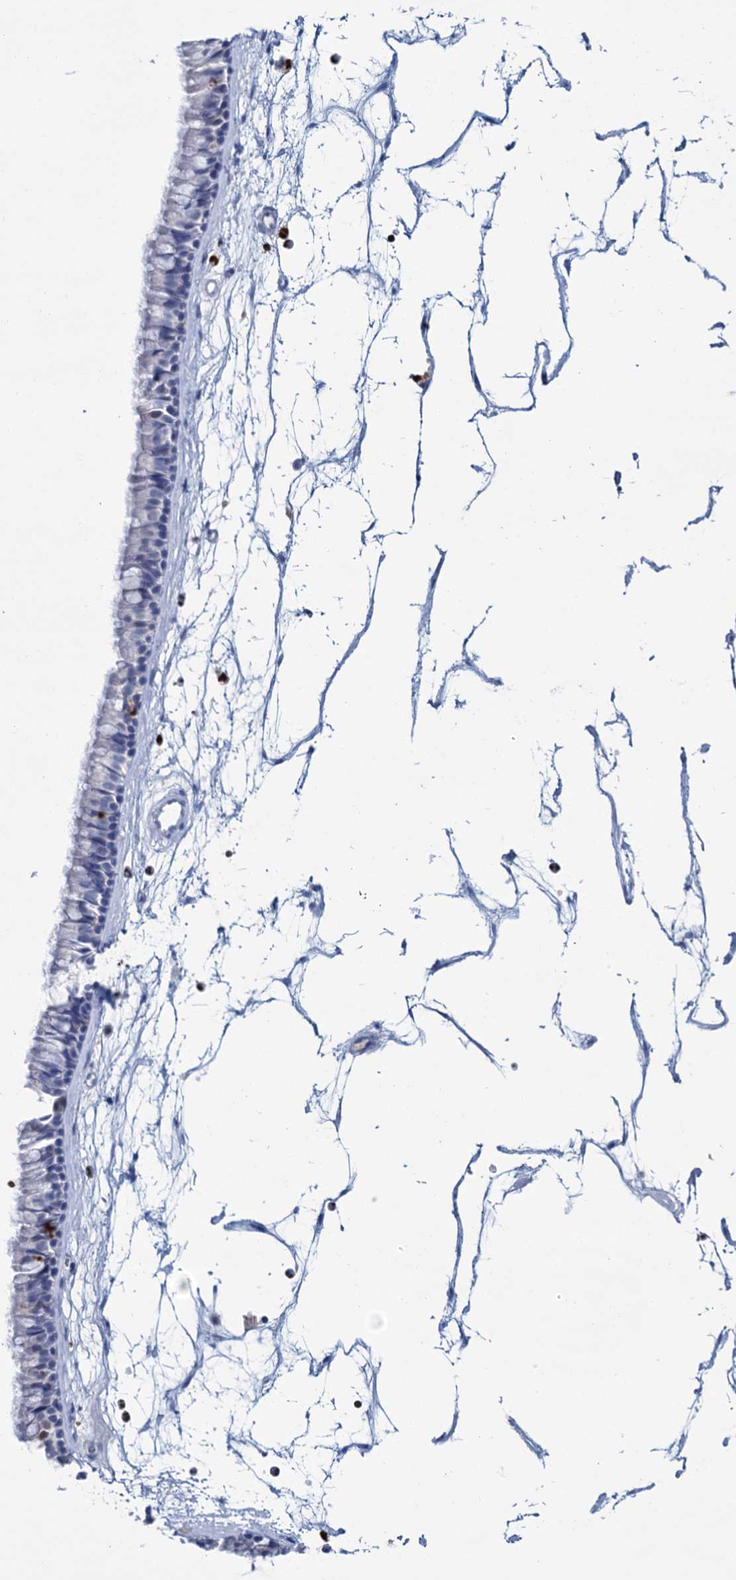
{"staining": {"intensity": "negative", "quantity": "none", "location": "none"}, "tissue": "nasopharynx", "cell_type": "Respiratory epithelial cells", "image_type": "normal", "snomed": [{"axis": "morphology", "description": "Normal tissue, NOS"}, {"axis": "topography", "description": "Nasopharynx"}], "caption": "High power microscopy histopathology image of an immunohistochemistry (IHC) histopathology image of unremarkable nasopharynx, revealing no significant staining in respiratory epithelial cells. (Stains: DAB (3,3'-diaminobenzidine) IHC with hematoxylin counter stain, Microscopy: brightfield microscopy at high magnification).", "gene": "CELF2", "patient": {"sex": "male", "age": 64}}